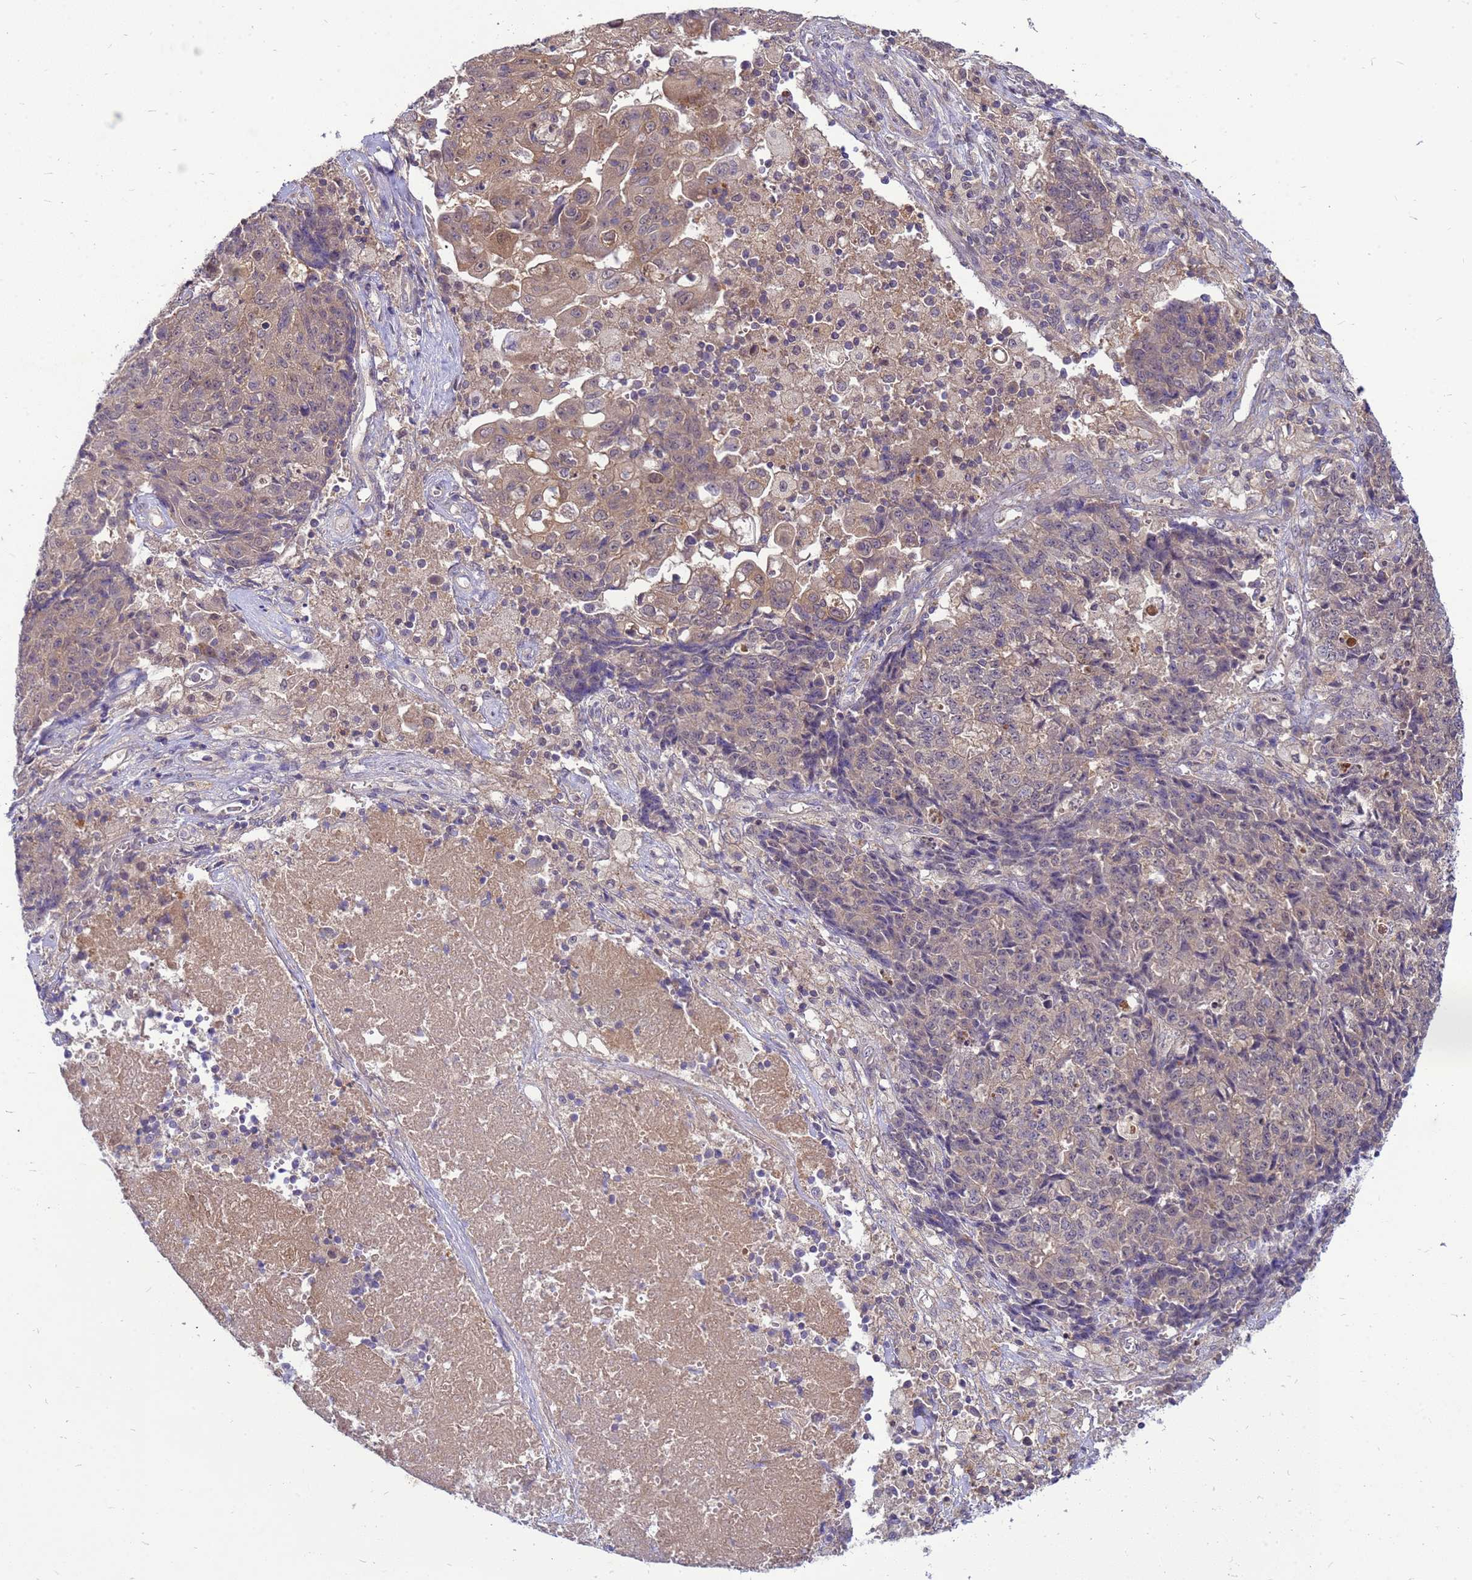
{"staining": {"intensity": "weak", "quantity": "25%-75%", "location": "cytoplasmic/membranous"}, "tissue": "ovarian cancer", "cell_type": "Tumor cells", "image_type": "cancer", "snomed": [{"axis": "morphology", "description": "Carcinoma, endometroid"}, {"axis": "topography", "description": "Ovary"}], "caption": "A brown stain highlights weak cytoplasmic/membranous expression of a protein in endometroid carcinoma (ovarian) tumor cells.", "gene": "ENOPH1", "patient": {"sex": "female", "age": 42}}